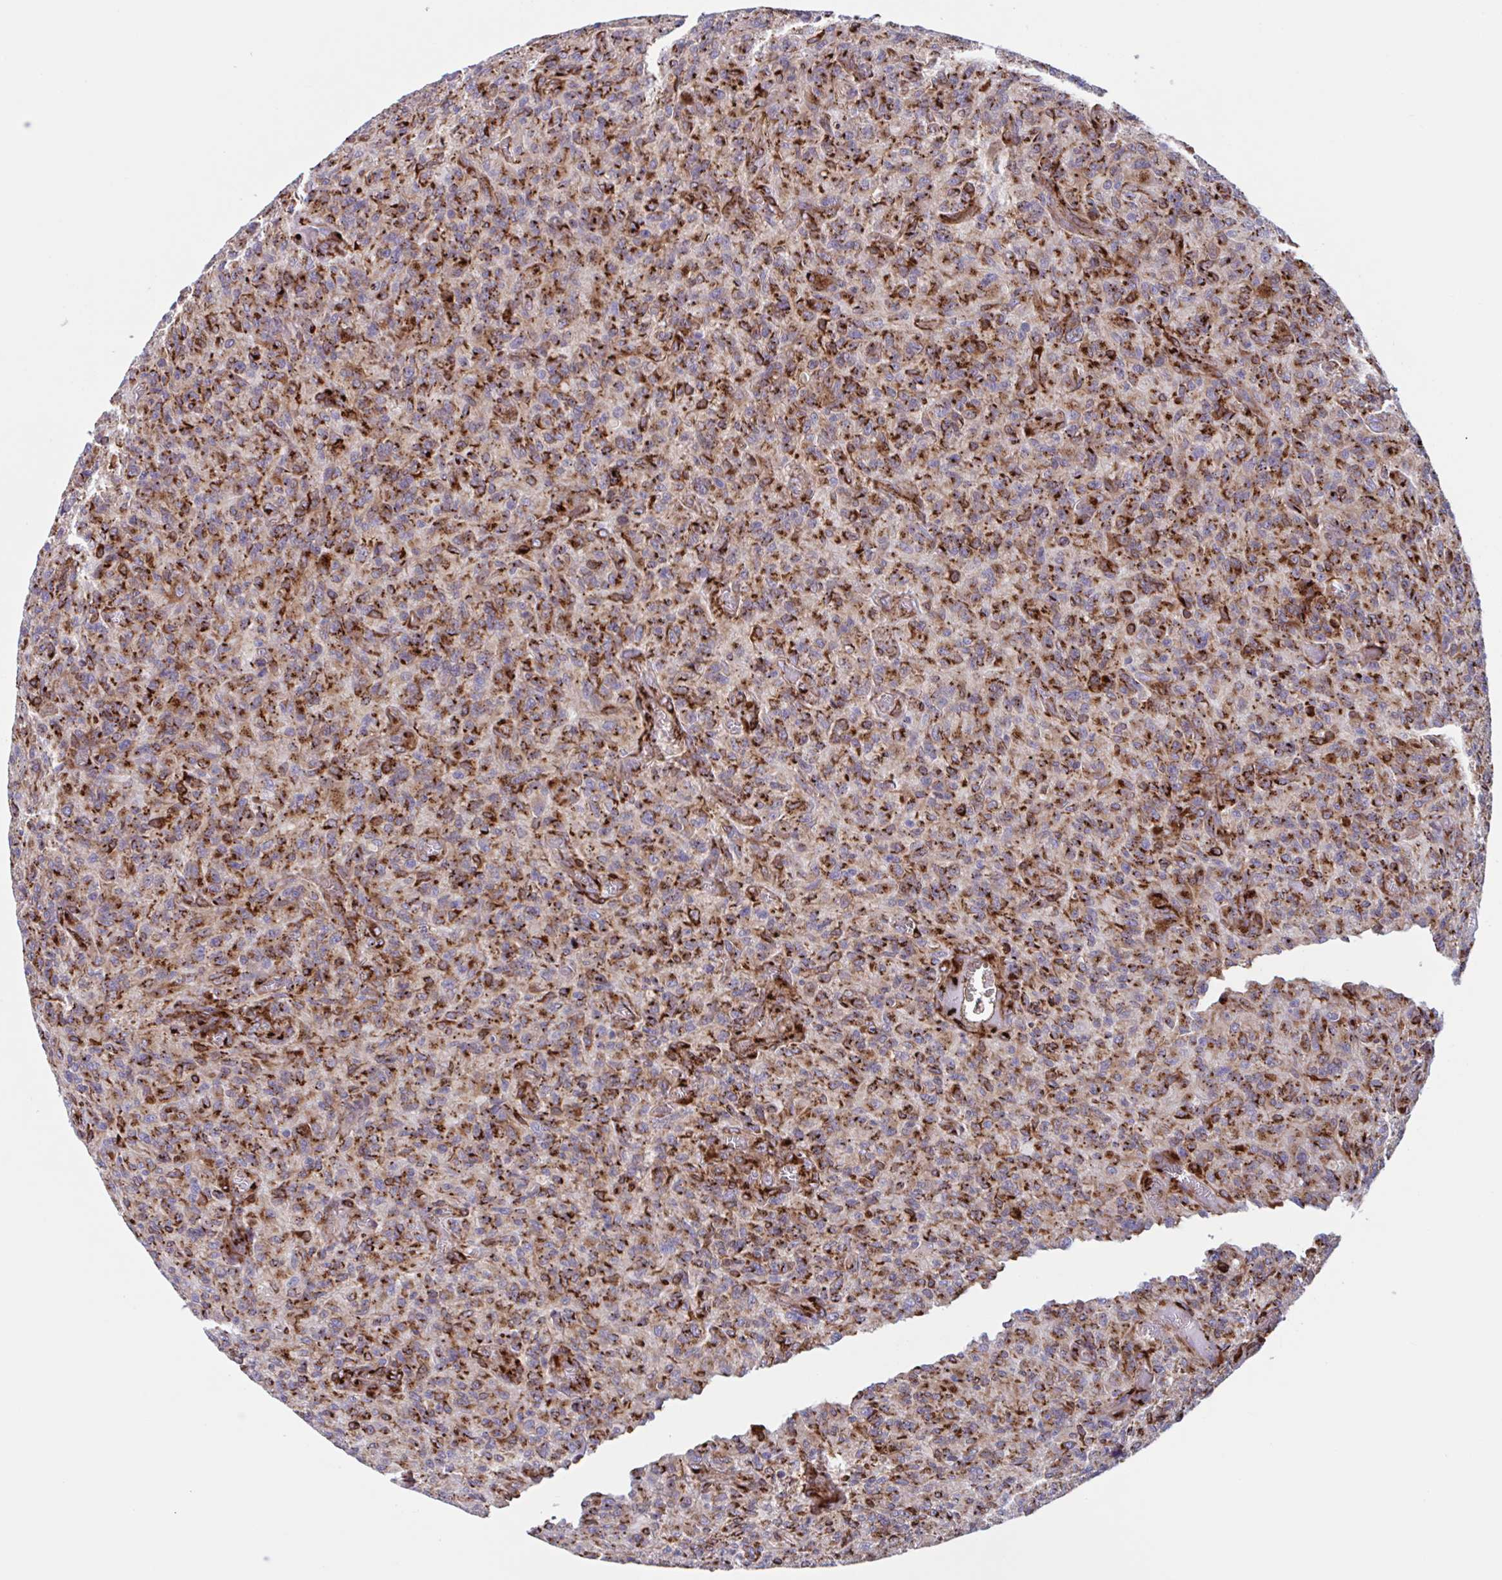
{"staining": {"intensity": "strong", "quantity": ">75%", "location": "cytoplasmic/membranous"}, "tissue": "glioma", "cell_type": "Tumor cells", "image_type": "cancer", "snomed": [{"axis": "morphology", "description": "Glioma, malignant, High grade"}, {"axis": "topography", "description": "Brain"}], "caption": "A high-resolution image shows IHC staining of glioma, which displays strong cytoplasmic/membranous positivity in approximately >75% of tumor cells.", "gene": "RFK", "patient": {"sex": "male", "age": 61}}